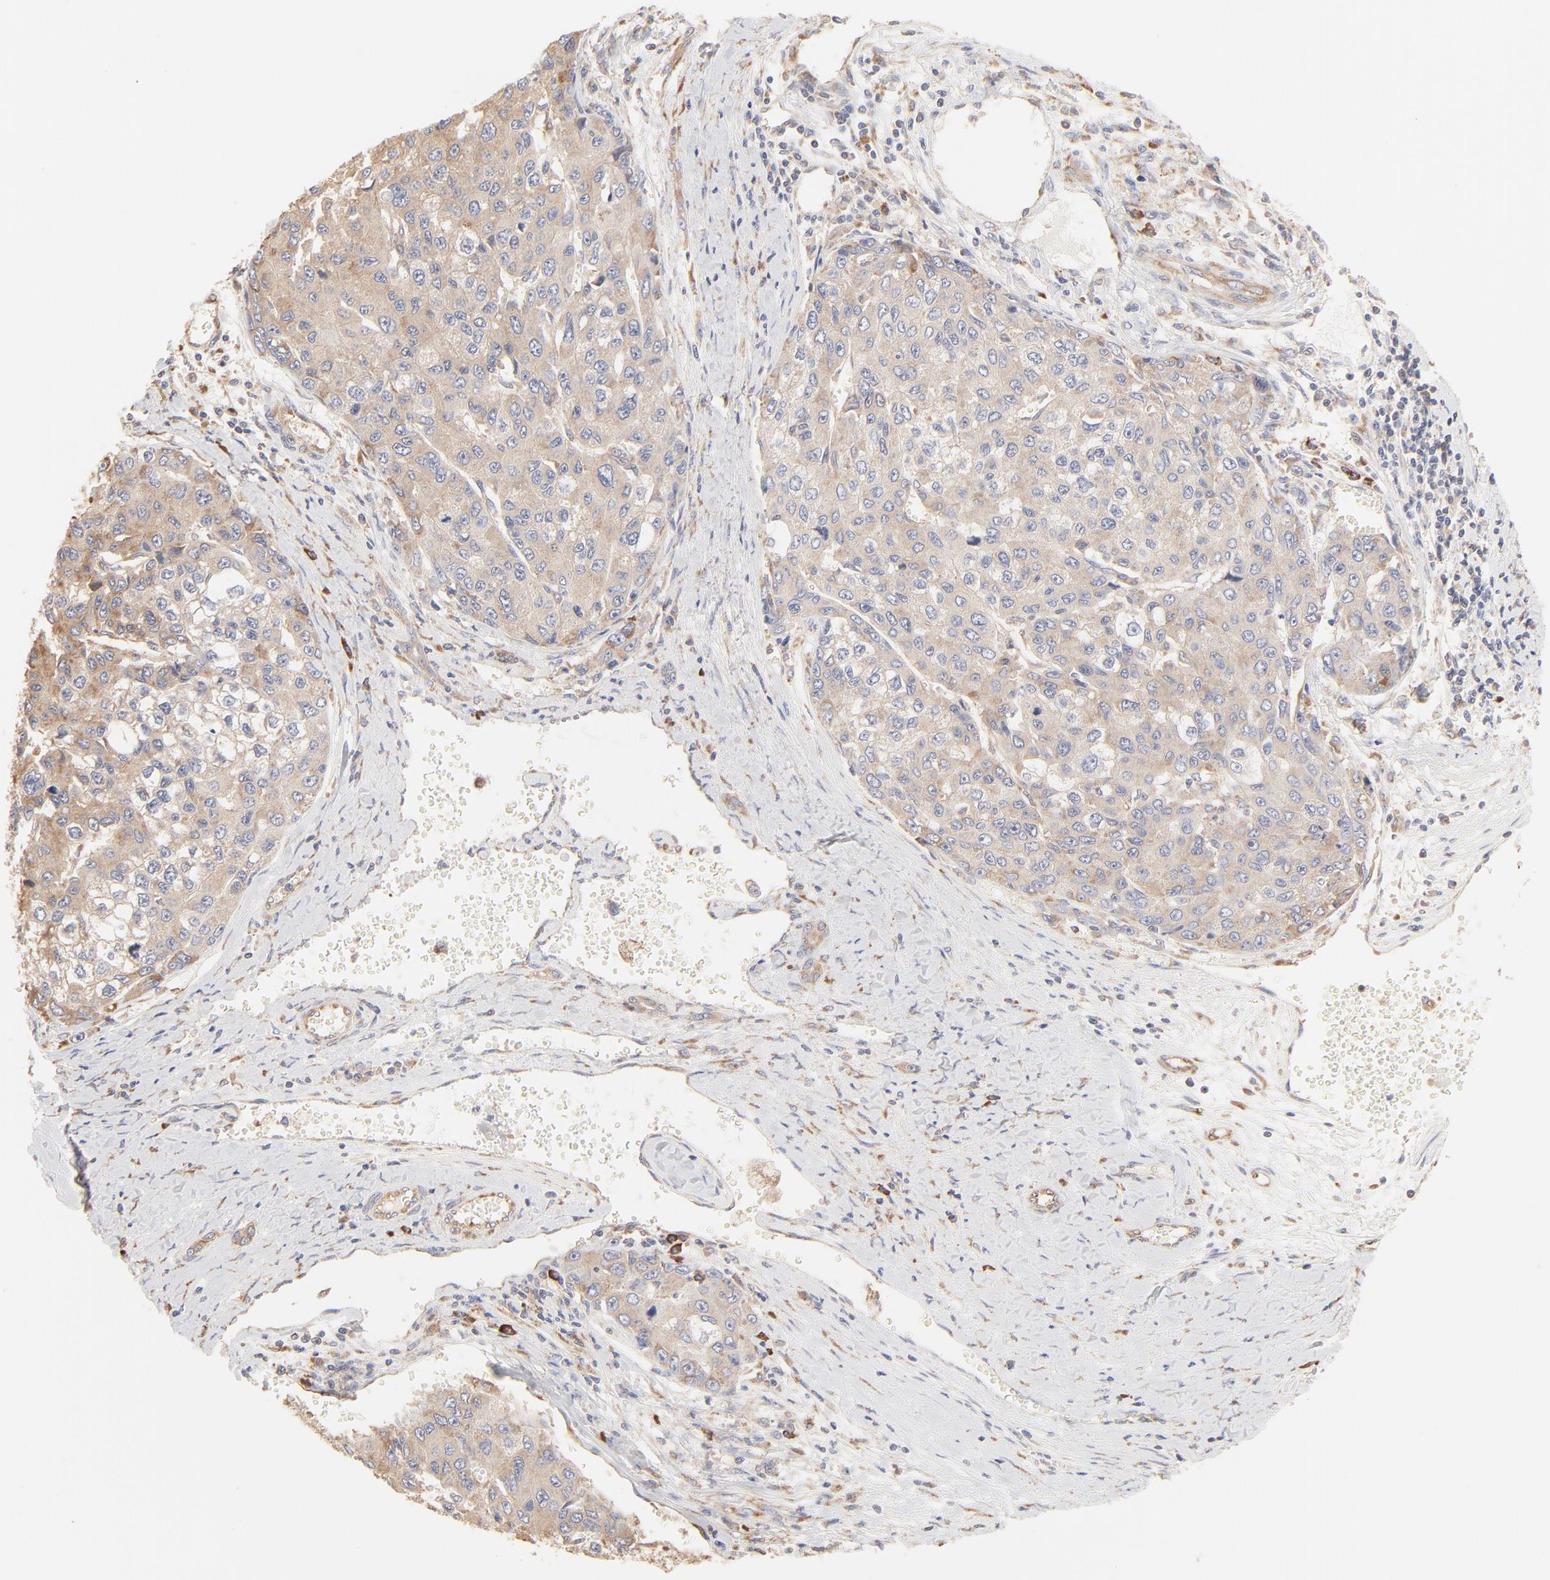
{"staining": {"intensity": "weak", "quantity": ">75%", "location": "cytoplasmic/membranous"}, "tissue": "liver cancer", "cell_type": "Tumor cells", "image_type": "cancer", "snomed": [{"axis": "morphology", "description": "Carcinoma, Hepatocellular, NOS"}, {"axis": "topography", "description": "Liver"}], "caption": "Protein expression by immunohistochemistry displays weak cytoplasmic/membranous expression in approximately >75% of tumor cells in liver cancer. The staining is performed using DAB (3,3'-diaminobenzidine) brown chromogen to label protein expression. The nuclei are counter-stained blue using hematoxylin.", "gene": "RPS20", "patient": {"sex": "female", "age": 66}}